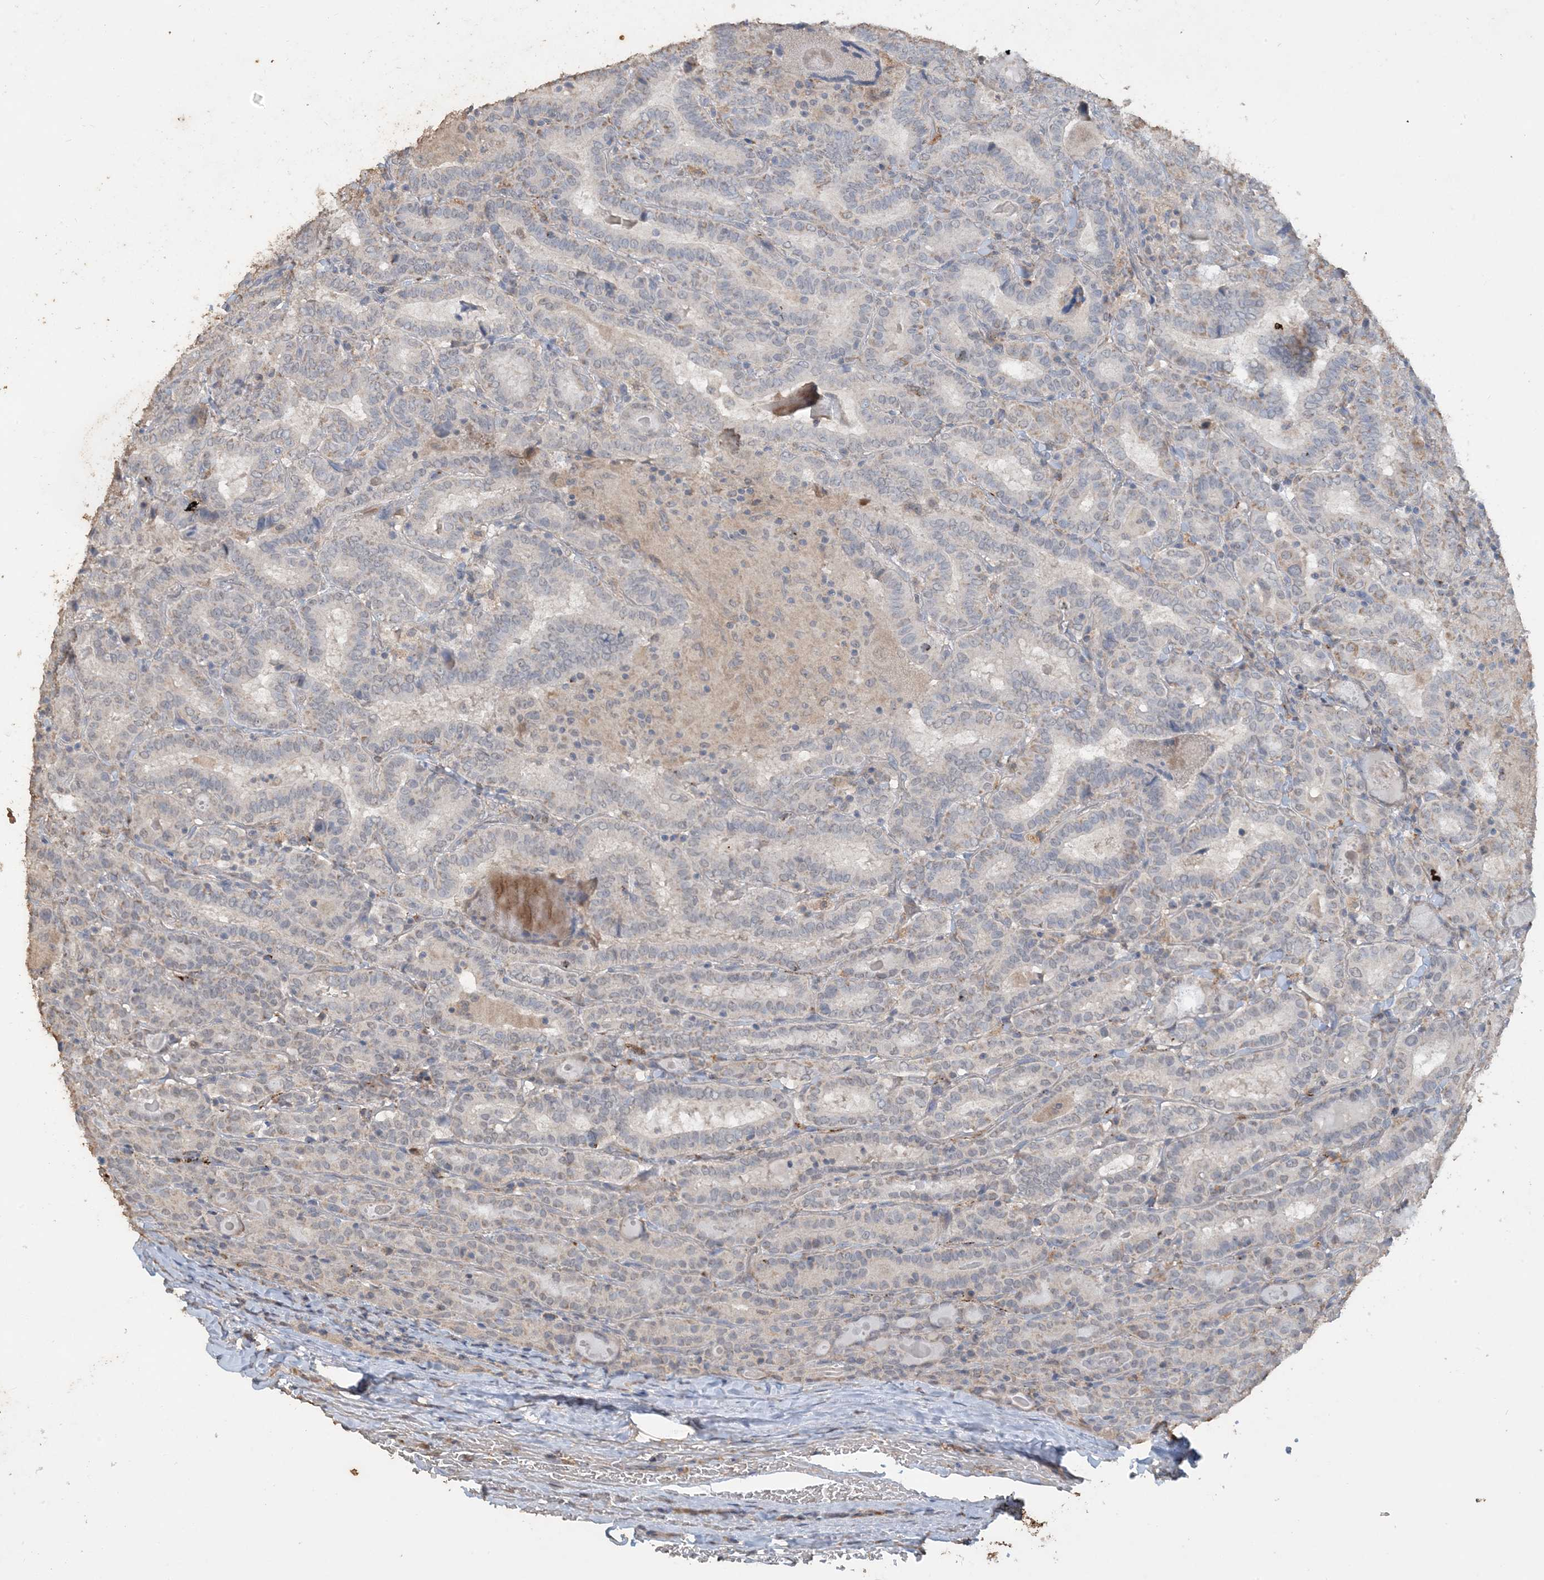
{"staining": {"intensity": "weak", "quantity": "<25%", "location": "cytoplasmic/membranous"}, "tissue": "thyroid cancer", "cell_type": "Tumor cells", "image_type": "cancer", "snomed": [{"axis": "morphology", "description": "Papillary adenocarcinoma, NOS"}, {"axis": "topography", "description": "Thyroid gland"}], "caption": "A micrograph of human thyroid cancer (papillary adenocarcinoma) is negative for staining in tumor cells.", "gene": "SFMBT2", "patient": {"sex": "female", "age": 72}}